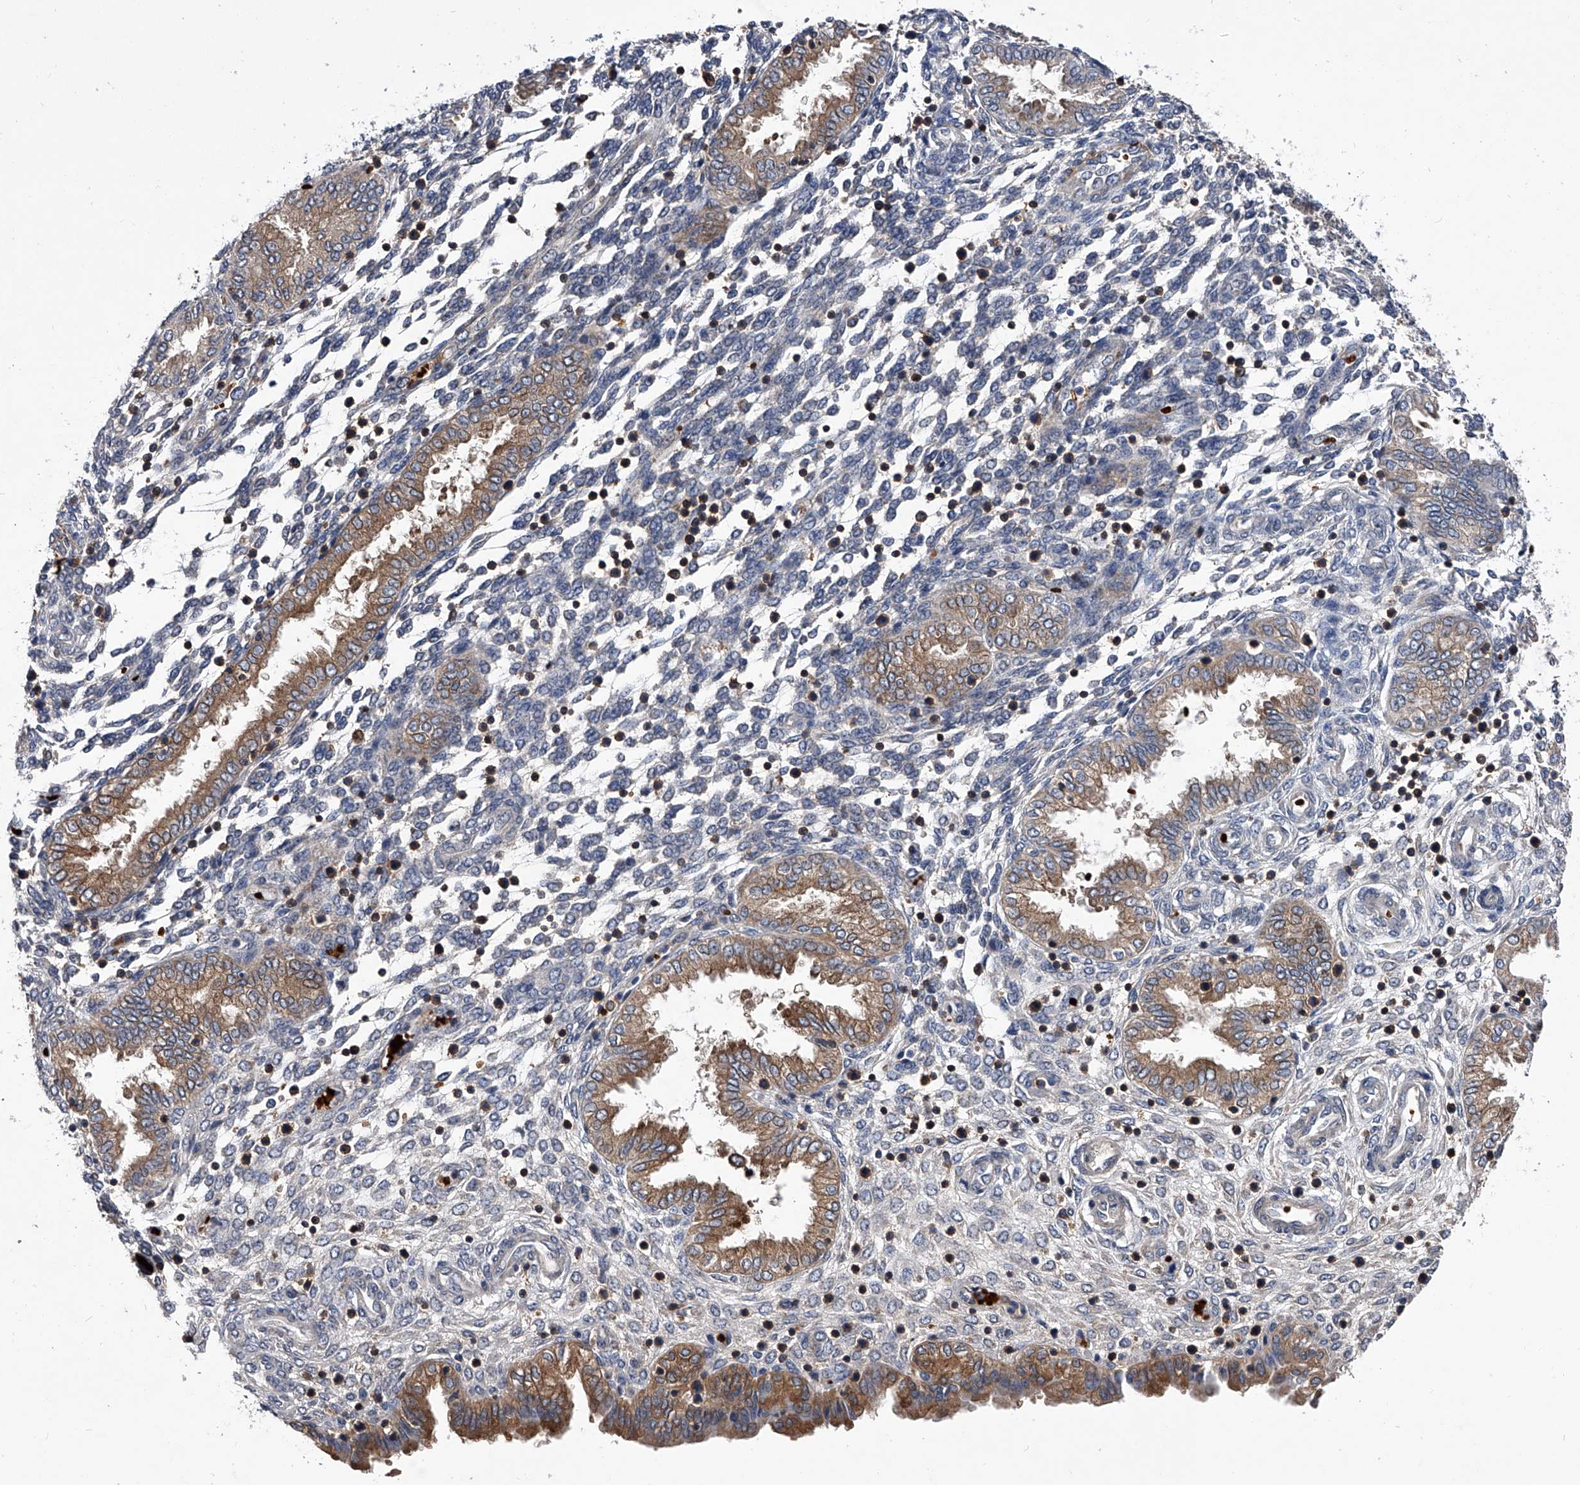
{"staining": {"intensity": "negative", "quantity": "none", "location": "none"}, "tissue": "endometrium", "cell_type": "Cells in endometrial stroma", "image_type": "normal", "snomed": [{"axis": "morphology", "description": "Normal tissue, NOS"}, {"axis": "topography", "description": "Endometrium"}], "caption": "Endometrium stained for a protein using IHC reveals no staining cells in endometrial stroma.", "gene": "ZNF30", "patient": {"sex": "female", "age": 33}}